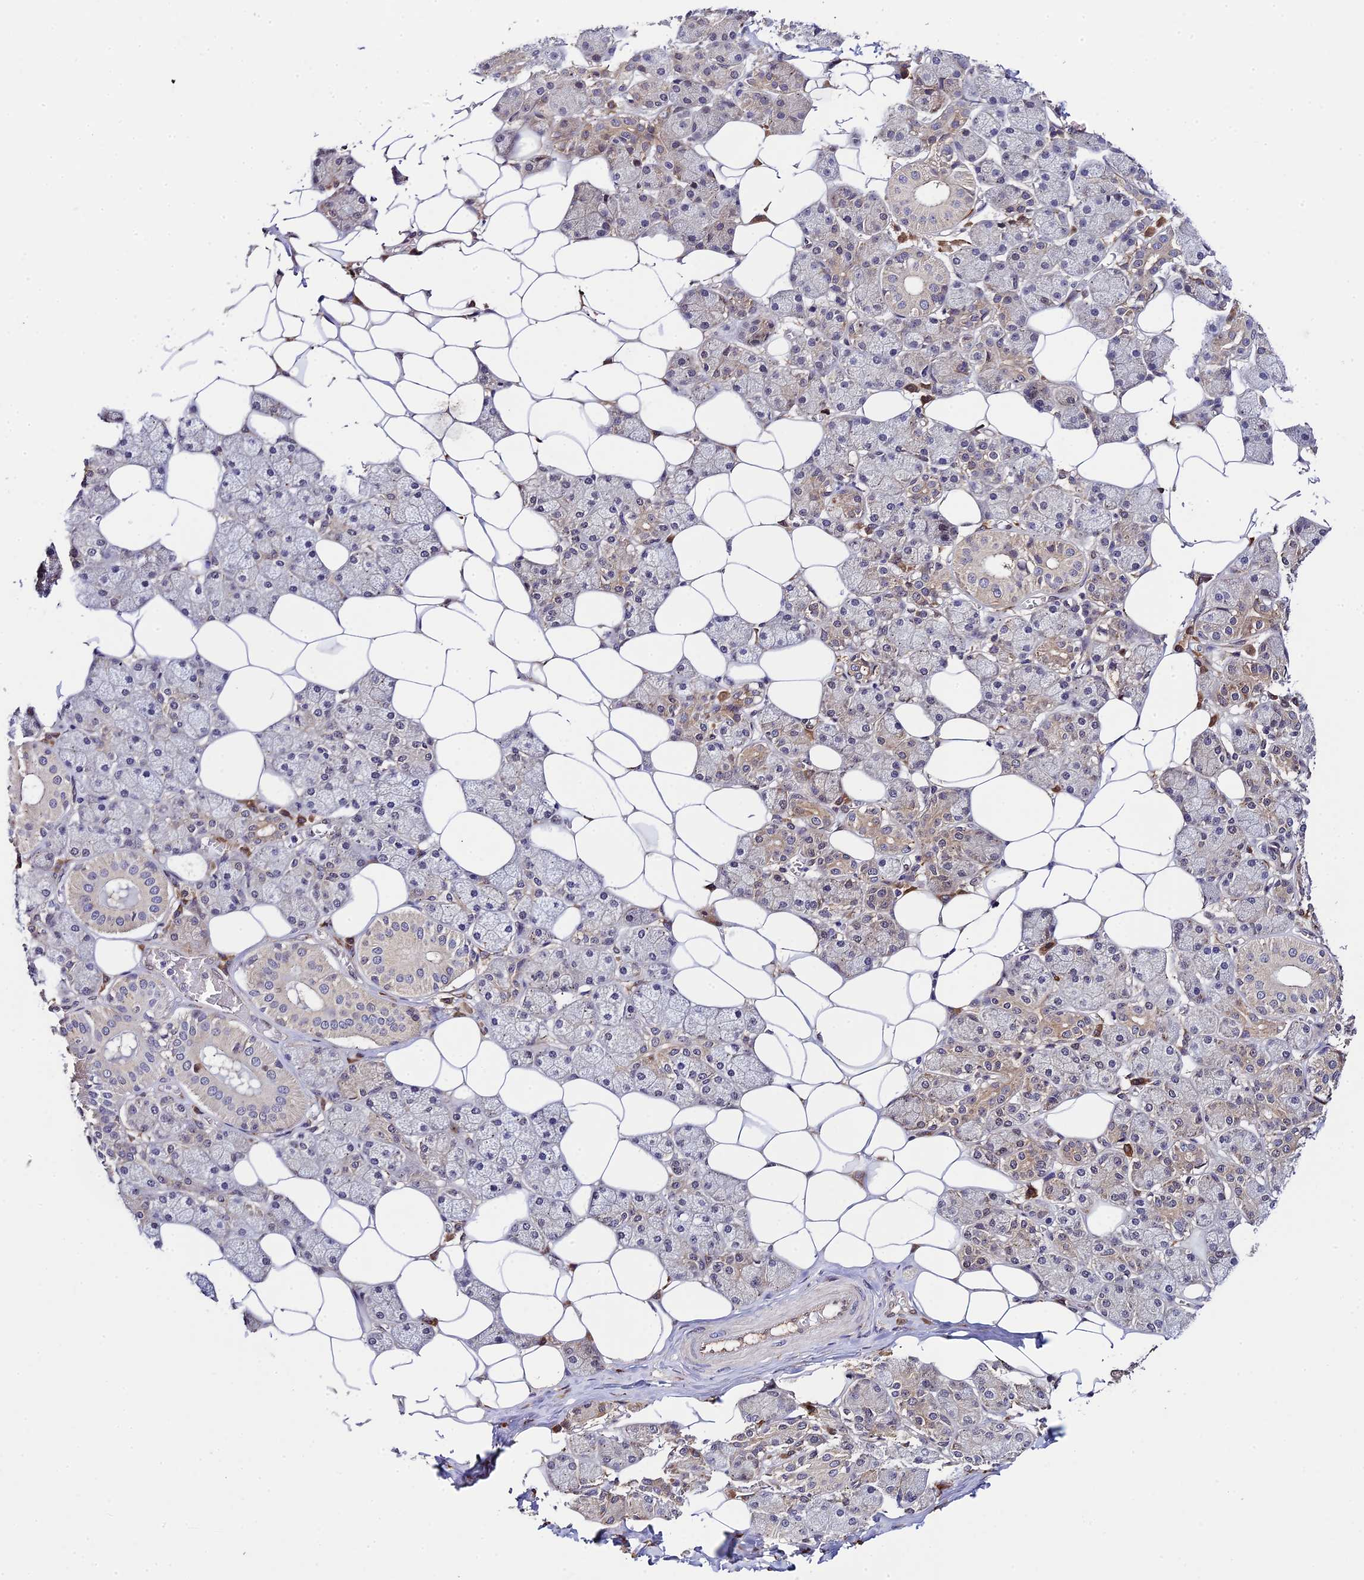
{"staining": {"intensity": "weak", "quantity": "25%-75%", "location": "cytoplasmic/membranous"}, "tissue": "salivary gland", "cell_type": "Glandular cells", "image_type": "normal", "snomed": [{"axis": "morphology", "description": "Normal tissue, NOS"}, {"axis": "topography", "description": "Salivary gland"}], "caption": "This photomicrograph exhibits unremarkable salivary gland stained with IHC to label a protein in brown. The cytoplasmic/membranous of glandular cells show weak positivity for the protein. Nuclei are counter-stained blue.", "gene": "P3H3", "patient": {"sex": "female", "age": 33}}